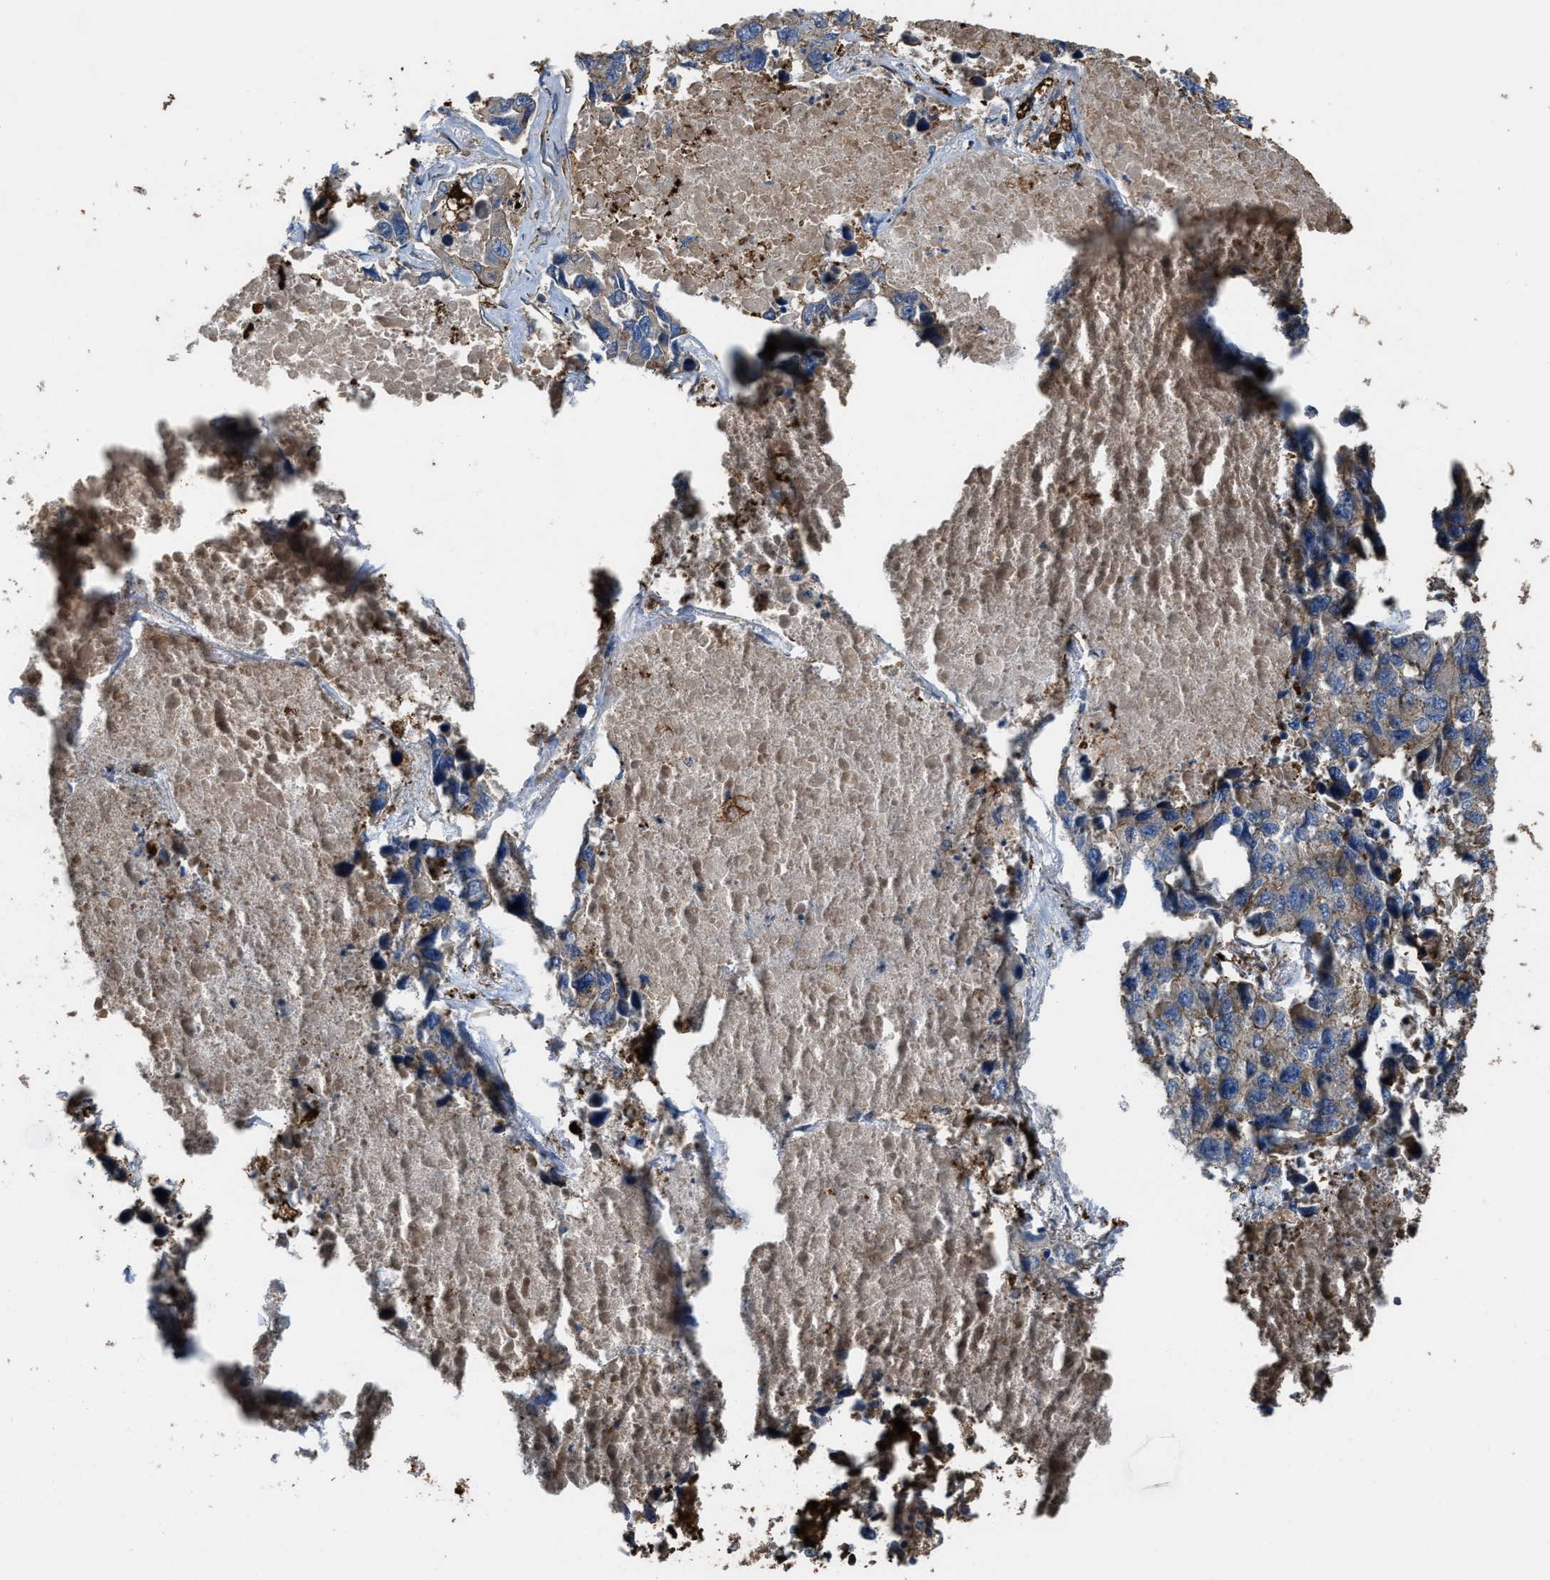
{"staining": {"intensity": "weak", "quantity": "25%-75%", "location": "cytoplasmic/membranous"}, "tissue": "lung cancer", "cell_type": "Tumor cells", "image_type": "cancer", "snomed": [{"axis": "morphology", "description": "Adenocarcinoma, NOS"}, {"axis": "topography", "description": "Lung"}], "caption": "A brown stain highlights weak cytoplasmic/membranous expression of a protein in human lung cancer (adenocarcinoma) tumor cells.", "gene": "ATIC", "patient": {"sex": "male", "age": 64}}